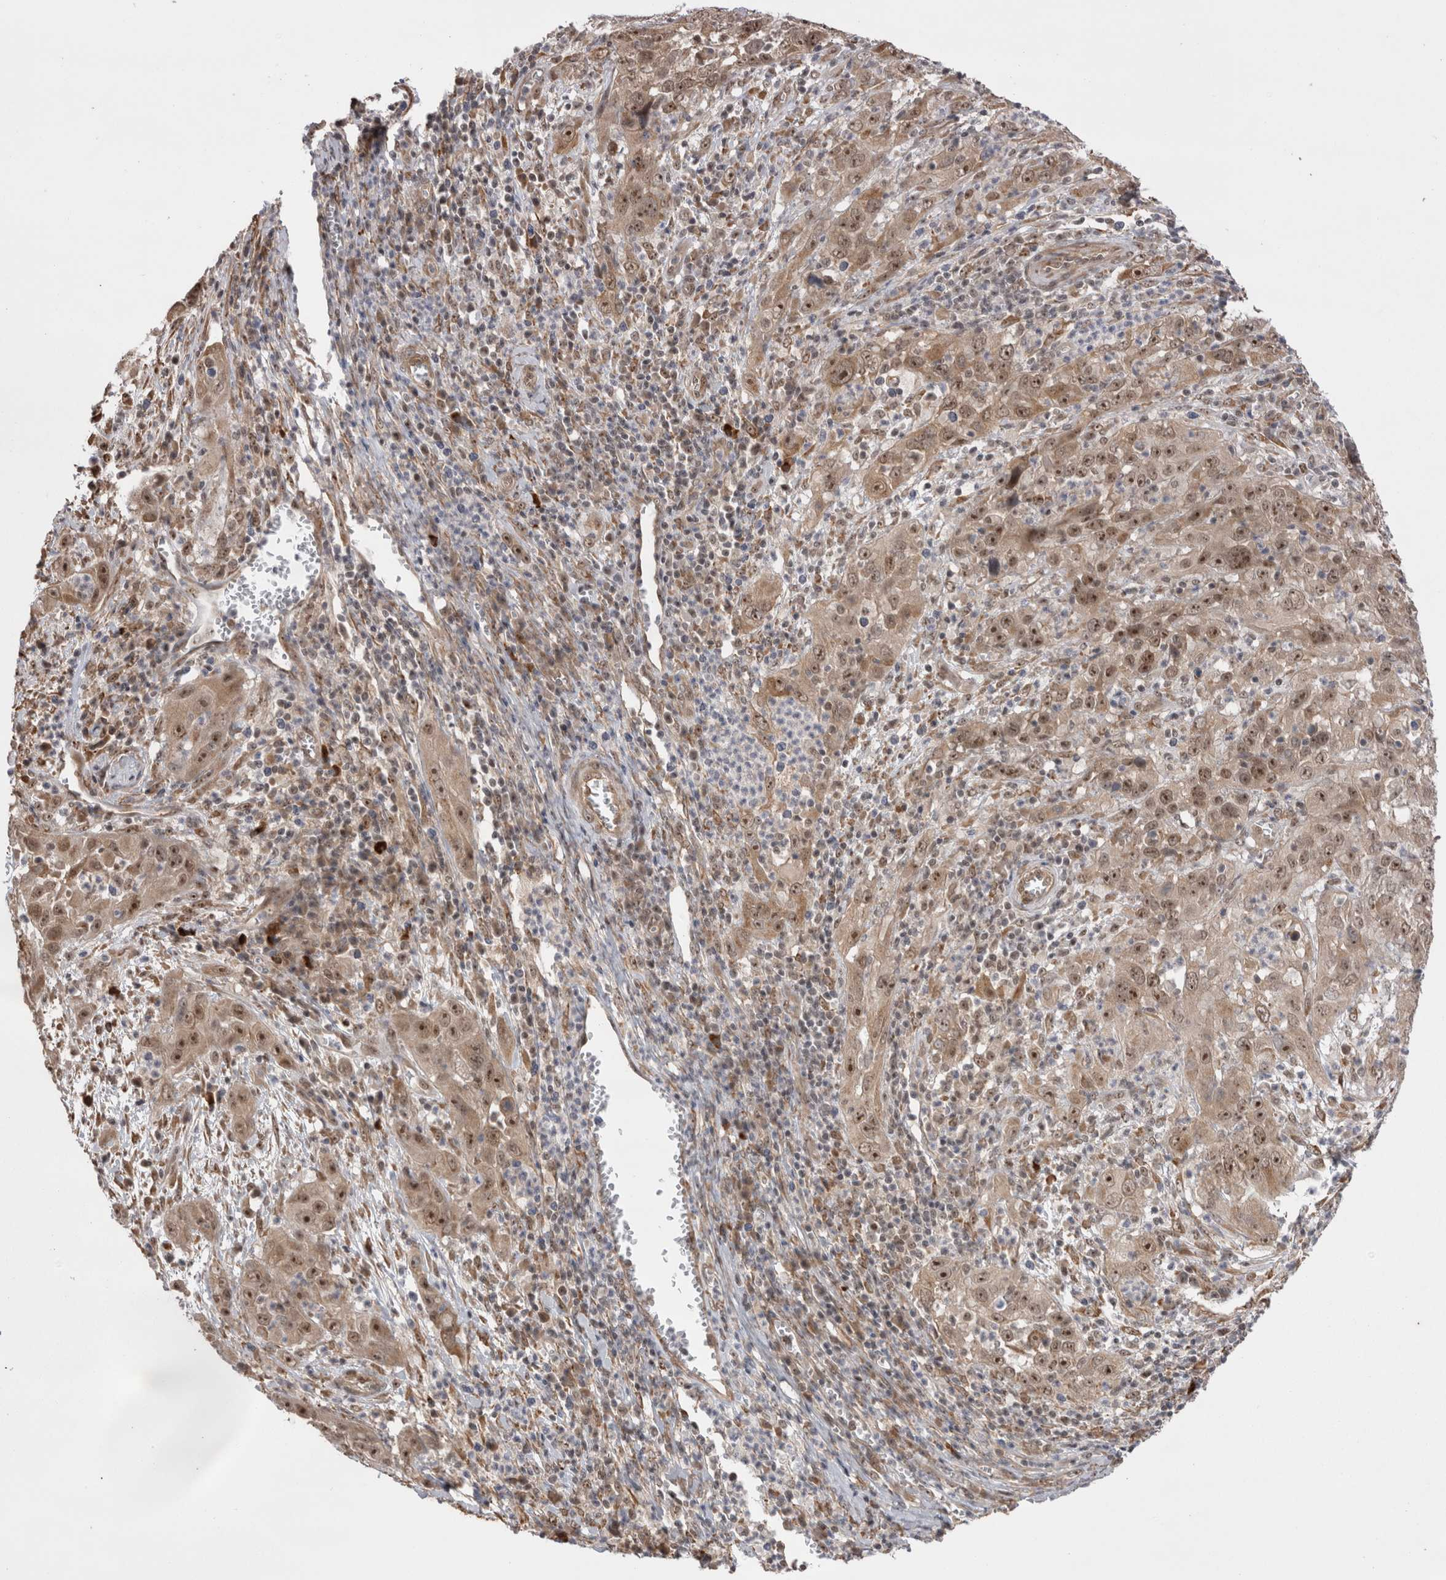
{"staining": {"intensity": "moderate", "quantity": ">75%", "location": "cytoplasmic/membranous,nuclear"}, "tissue": "cervical cancer", "cell_type": "Tumor cells", "image_type": "cancer", "snomed": [{"axis": "morphology", "description": "Squamous cell carcinoma, NOS"}, {"axis": "topography", "description": "Cervix"}], "caption": "Immunohistochemical staining of squamous cell carcinoma (cervical) displays medium levels of moderate cytoplasmic/membranous and nuclear protein positivity in approximately >75% of tumor cells.", "gene": "EXOSC4", "patient": {"sex": "female", "age": 32}}